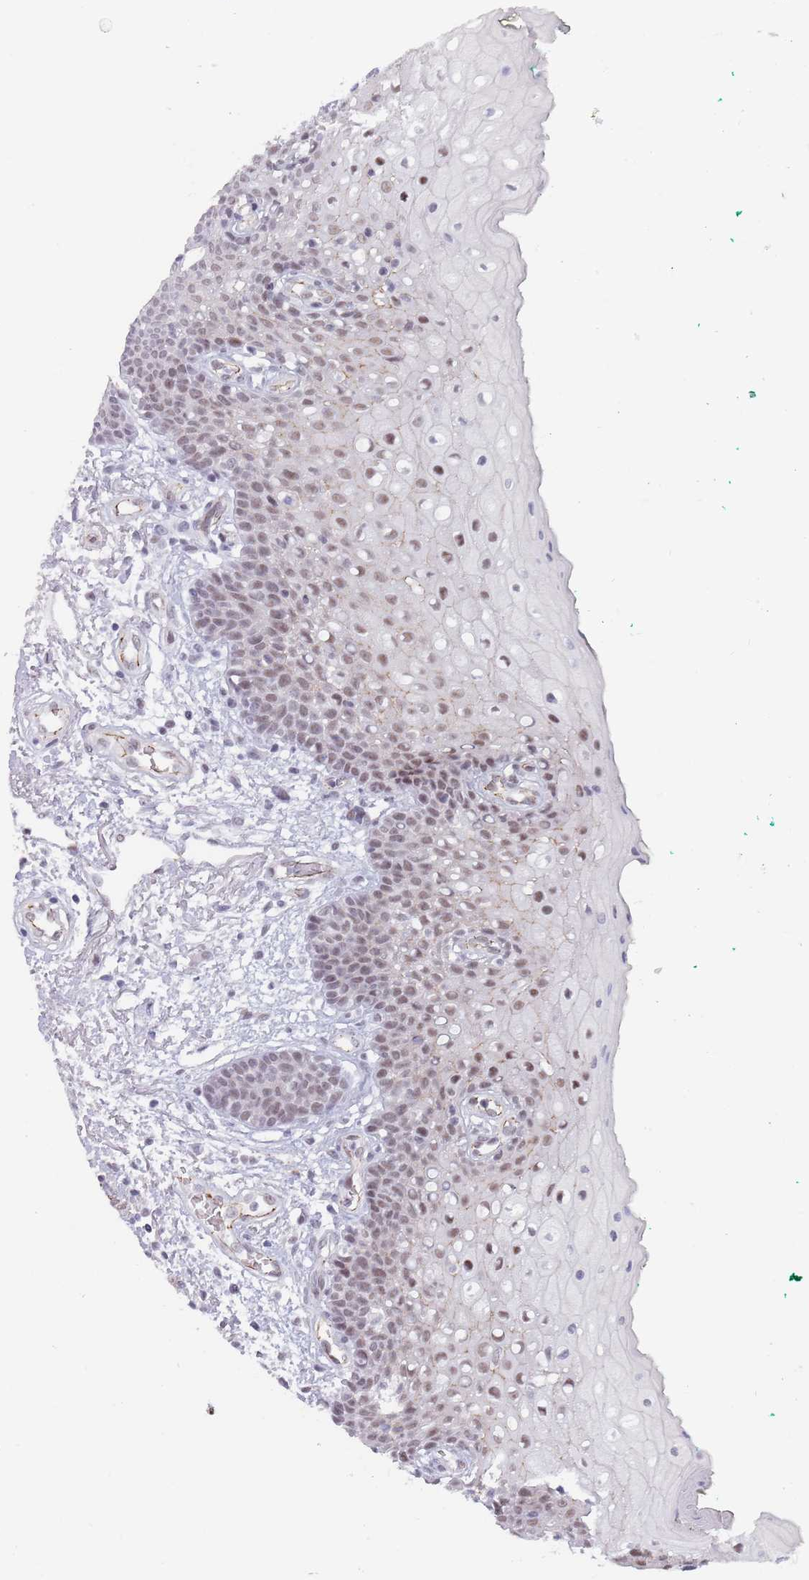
{"staining": {"intensity": "moderate", "quantity": ">75%", "location": "nuclear"}, "tissue": "oral mucosa", "cell_type": "Squamous epithelial cells", "image_type": "normal", "snomed": [{"axis": "morphology", "description": "Normal tissue, NOS"}, {"axis": "morphology", "description": "Squamous cell carcinoma, NOS"}, {"axis": "topography", "description": "Oral tissue"}, {"axis": "topography", "description": "Tounge, NOS"}, {"axis": "topography", "description": "Head-Neck"}], "caption": "Benign oral mucosa demonstrates moderate nuclear expression in about >75% of squamous epithelial cells, visualized by immunohistochemistry. (brown staining indicates protein expression, while blue staining denotes nuclei).", "gene": "OR5A2", "patient": {"sex": "male", "age": 79}}